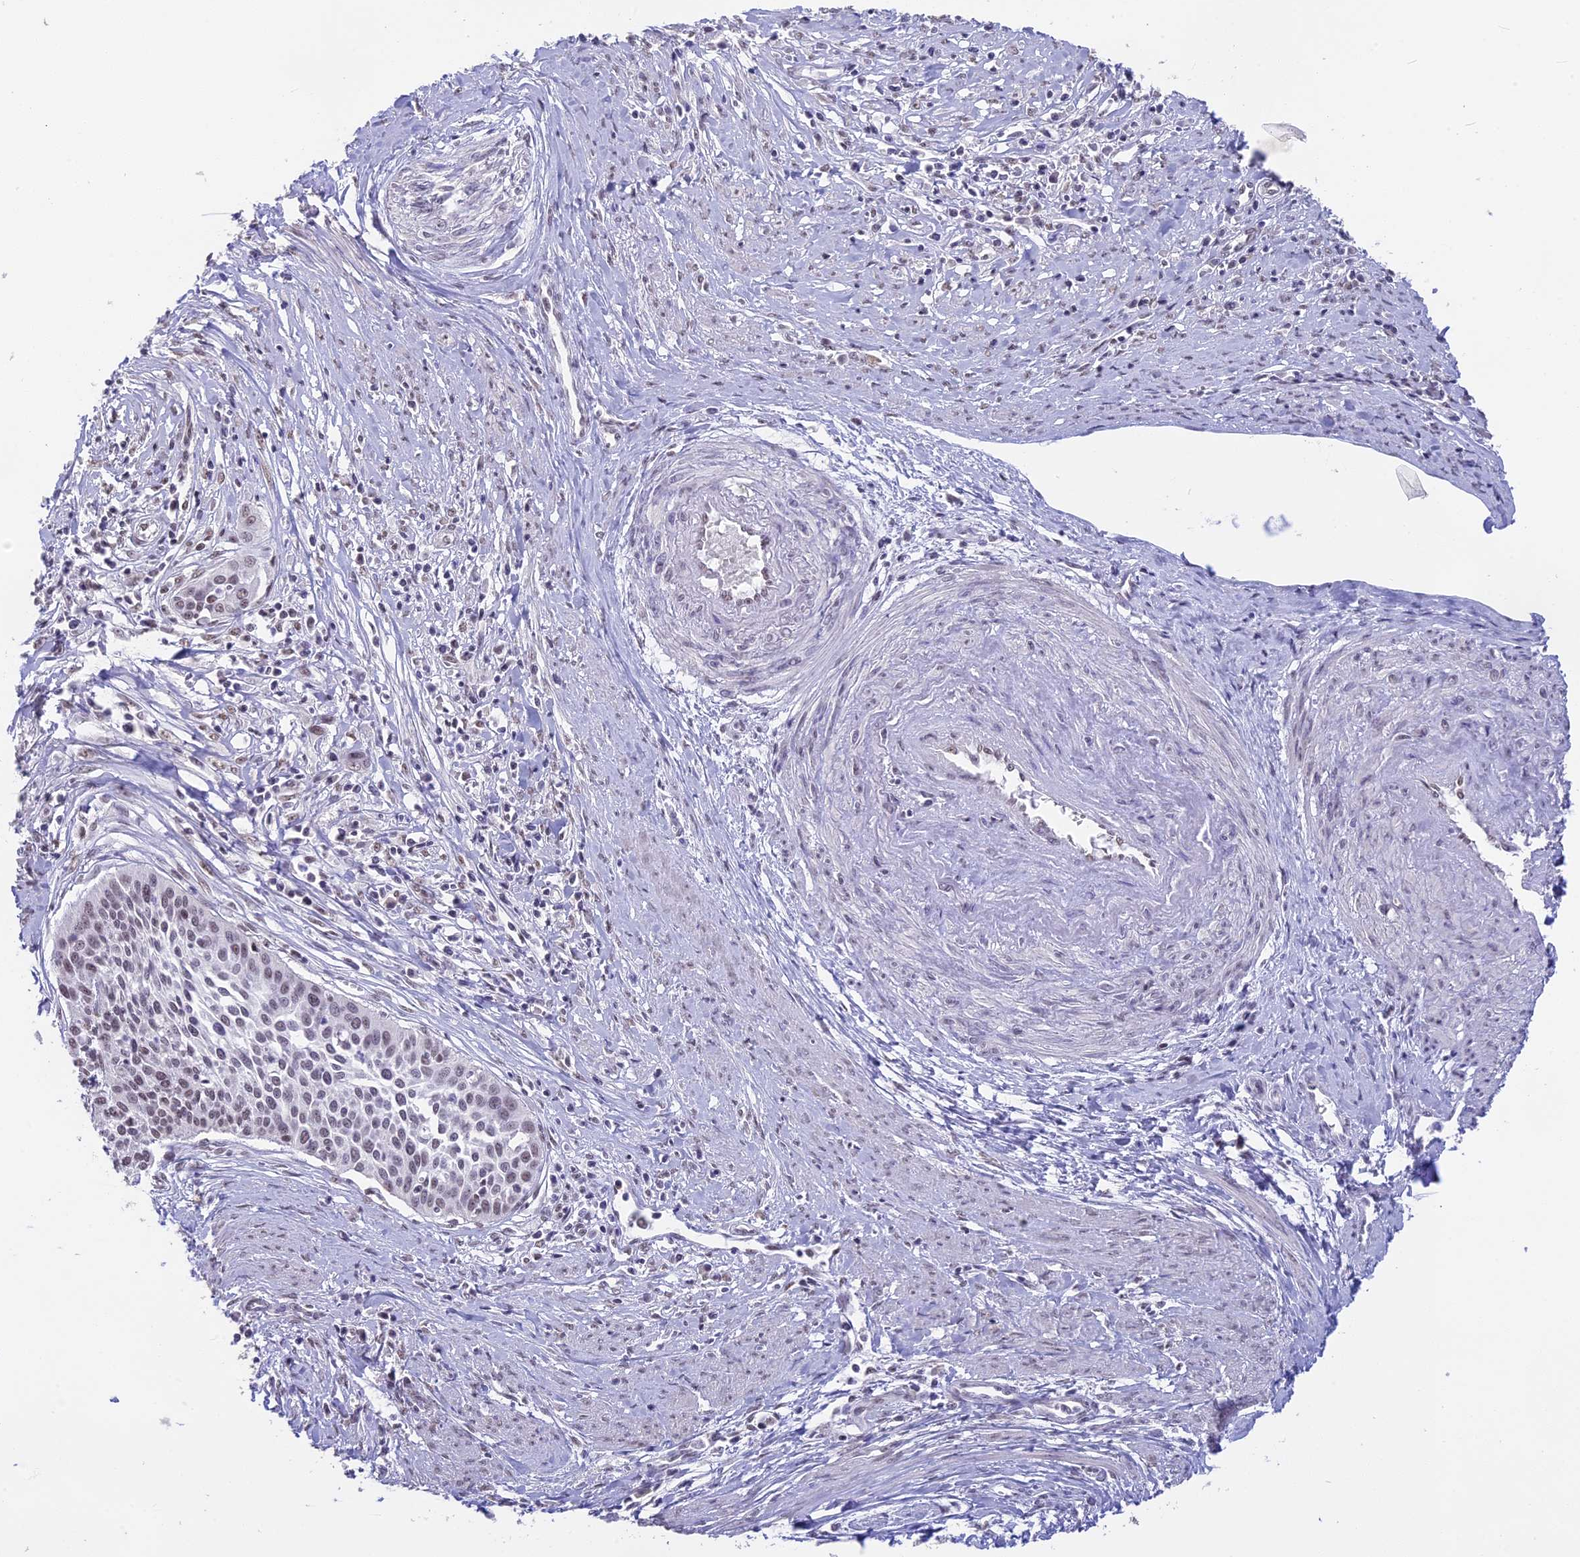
{"staining": {"intensity": "weak", "quantity": "25%-75%", "location": "nuclear"}, "tissue": "cervical cancer", "cell_type": "Tumor cells", "image_type": "cancer", "snomed": [{"axis": "morphology", "description": "Squamous cell carcinoma, NOS"}, {"axis": "topography", "description": "Cervix"}], "caption": "Immunohistochemical staining of human cervical cancer shows low levels of weak nuclear protein positivity in about 25%-75% of tumor cells. (Brightfield microscopy of DAB IHC at high magnification).", "gene": "SETD2", "patient": {"sex": "female", "age": 34}}